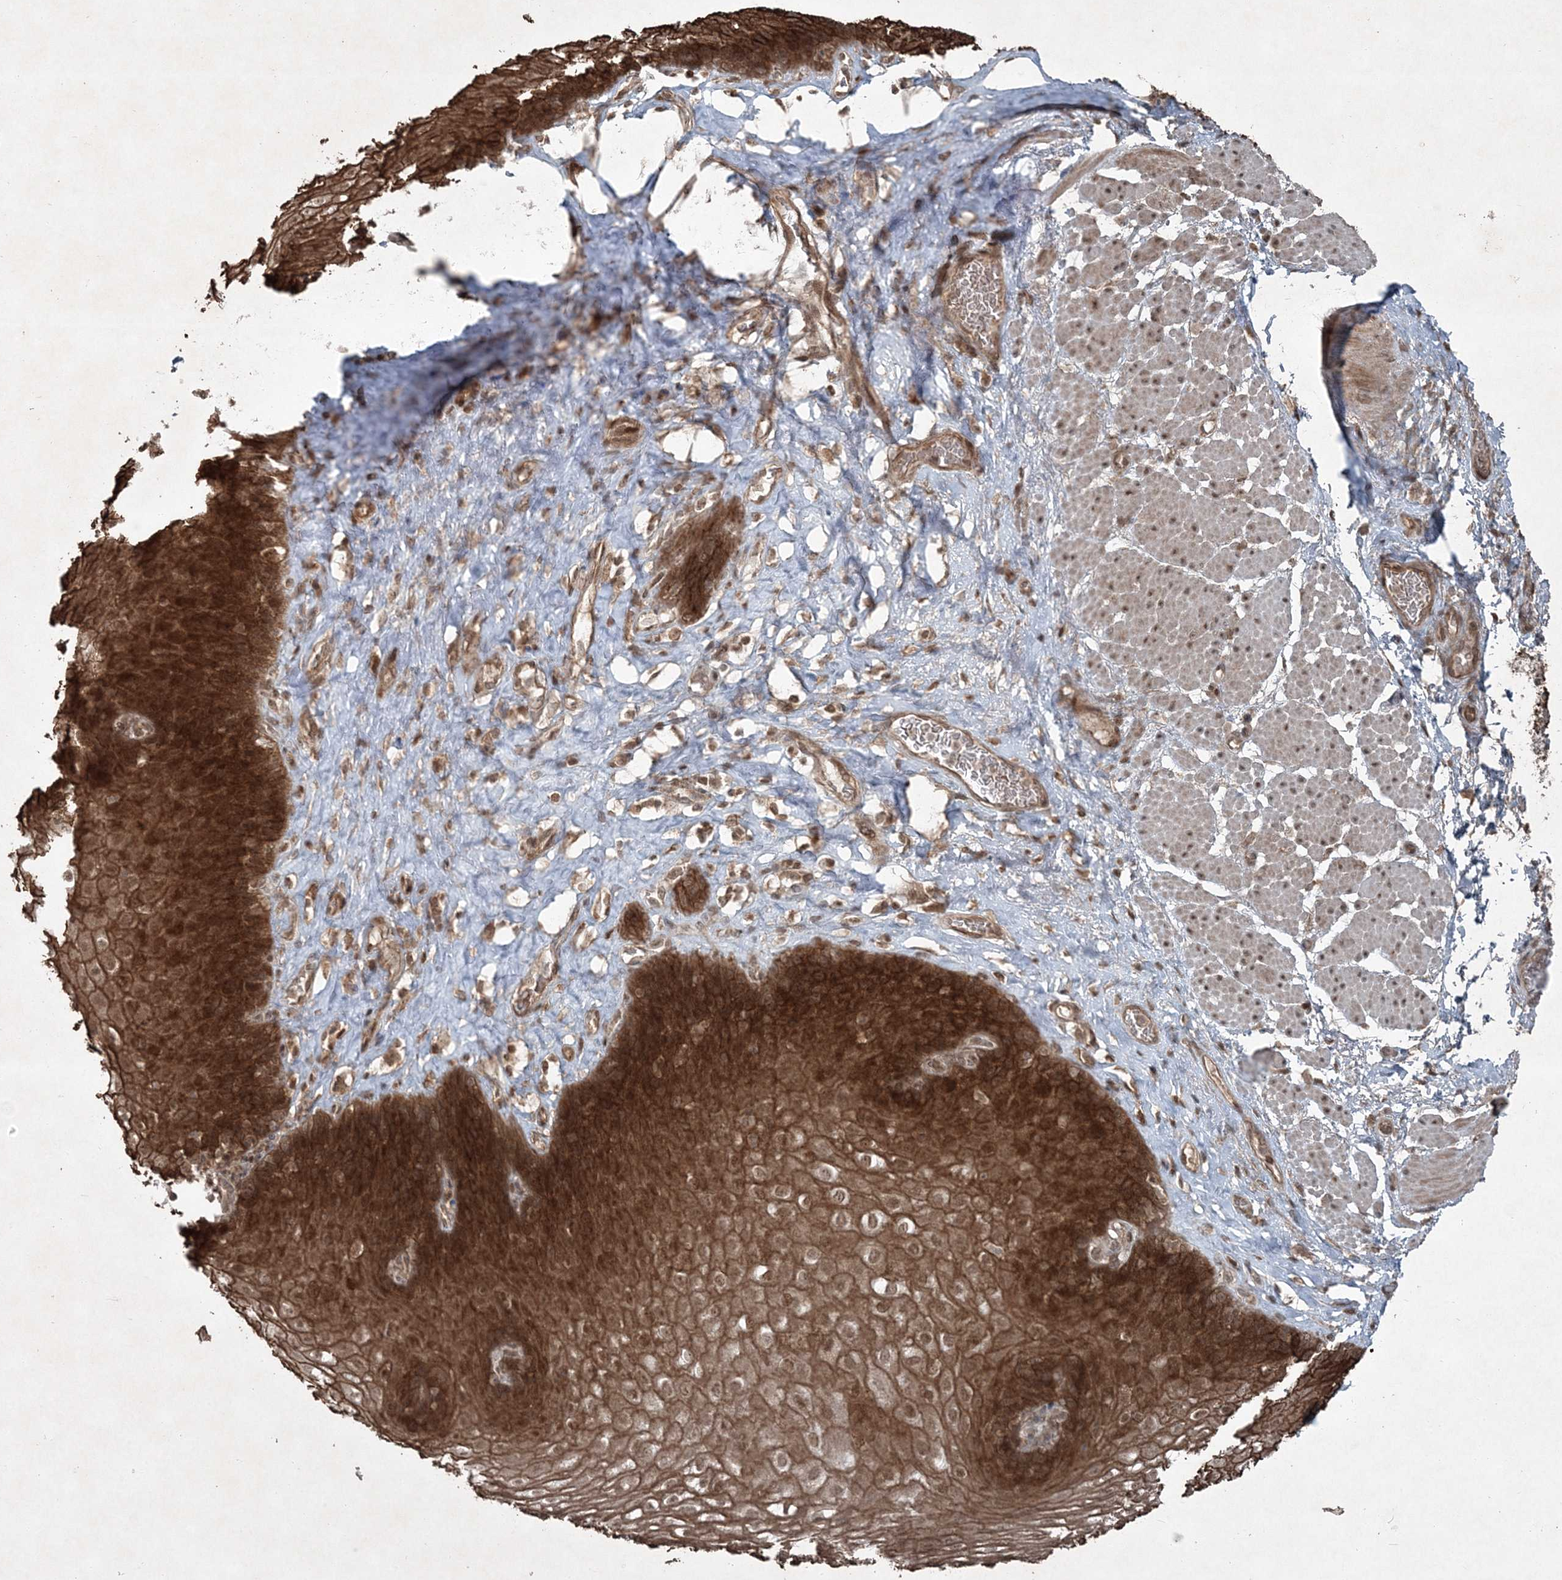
{"staining": {"intensity": "strong", "quantity": ">75%", "location": "cytoplasmic/membranous,nuclear"}, "tissue": "esophagus", "cell_type": "Squamous epithelial cells", "image_type": "normal", "snomed": [{"axis": "morphology", "description": "Normal tissue, NOS"}, {"axis": "topography", "description": "Esophagus"}], "caption": "Esophagus stained with DAB immunohistochemistry reveals high levels of strong cytoplasmic/membranous,nuclear staining in approximately >75% of squamous epithelial cells.", "gene": "FBXL17", "patient": {"sex": "female", "age": 66}}